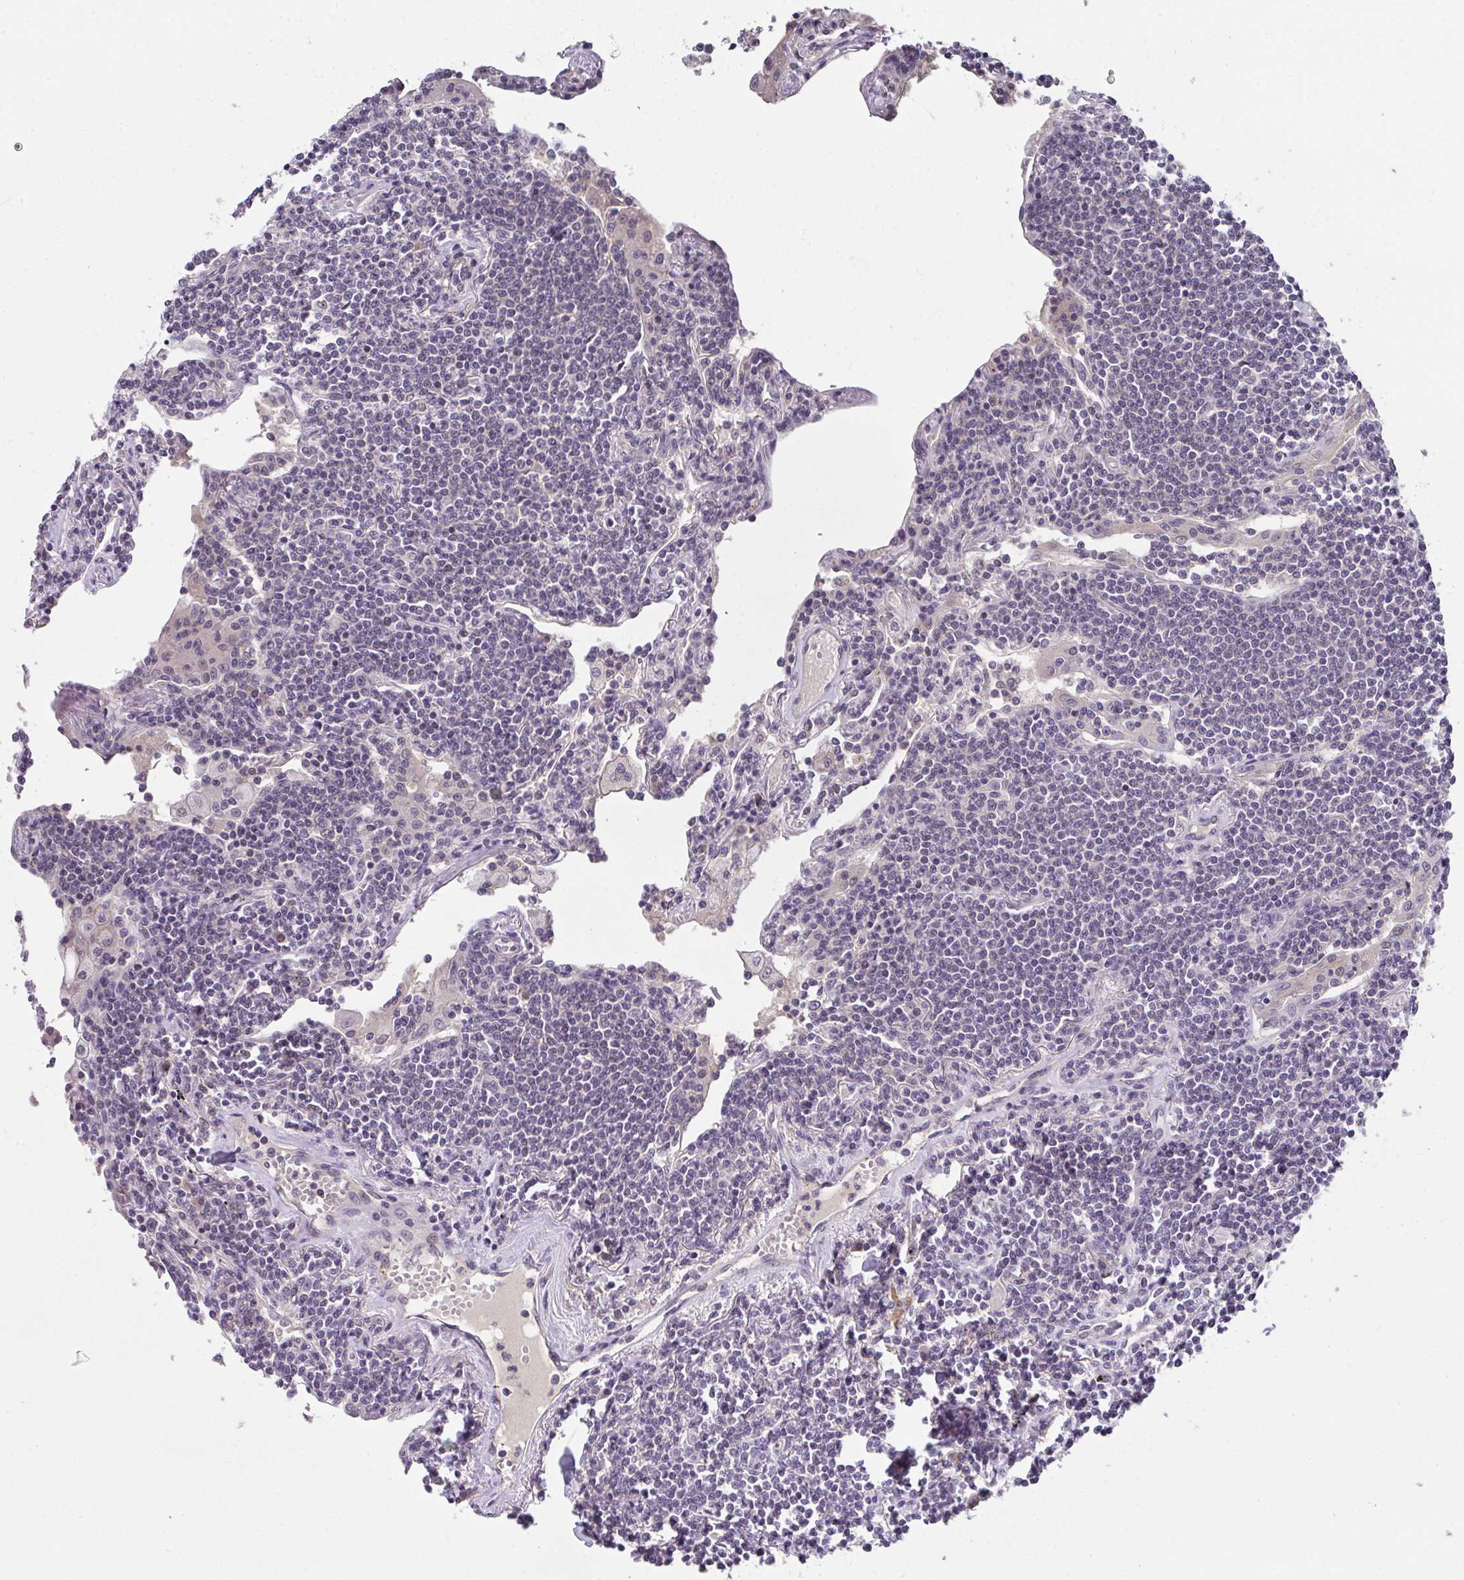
{"staining": {"intensity": "negative", "quantity": "none", "location": "none"}, "tissue": "lymphoma", "cell_type": "Tumor cells", "image_type": "cancer", "snomed": [{"axis": "morphology", "description": "Malignant lymphoma, non-Hodgkin's type, Low grade"}, {"axis": "topography", "description": "Lung"}], "caption": "Image shows no protein positivity in tumor cells of lymphoma tissue.", "gene": "GLTPD2", "patient": {"sex": "female", "age": 71}}